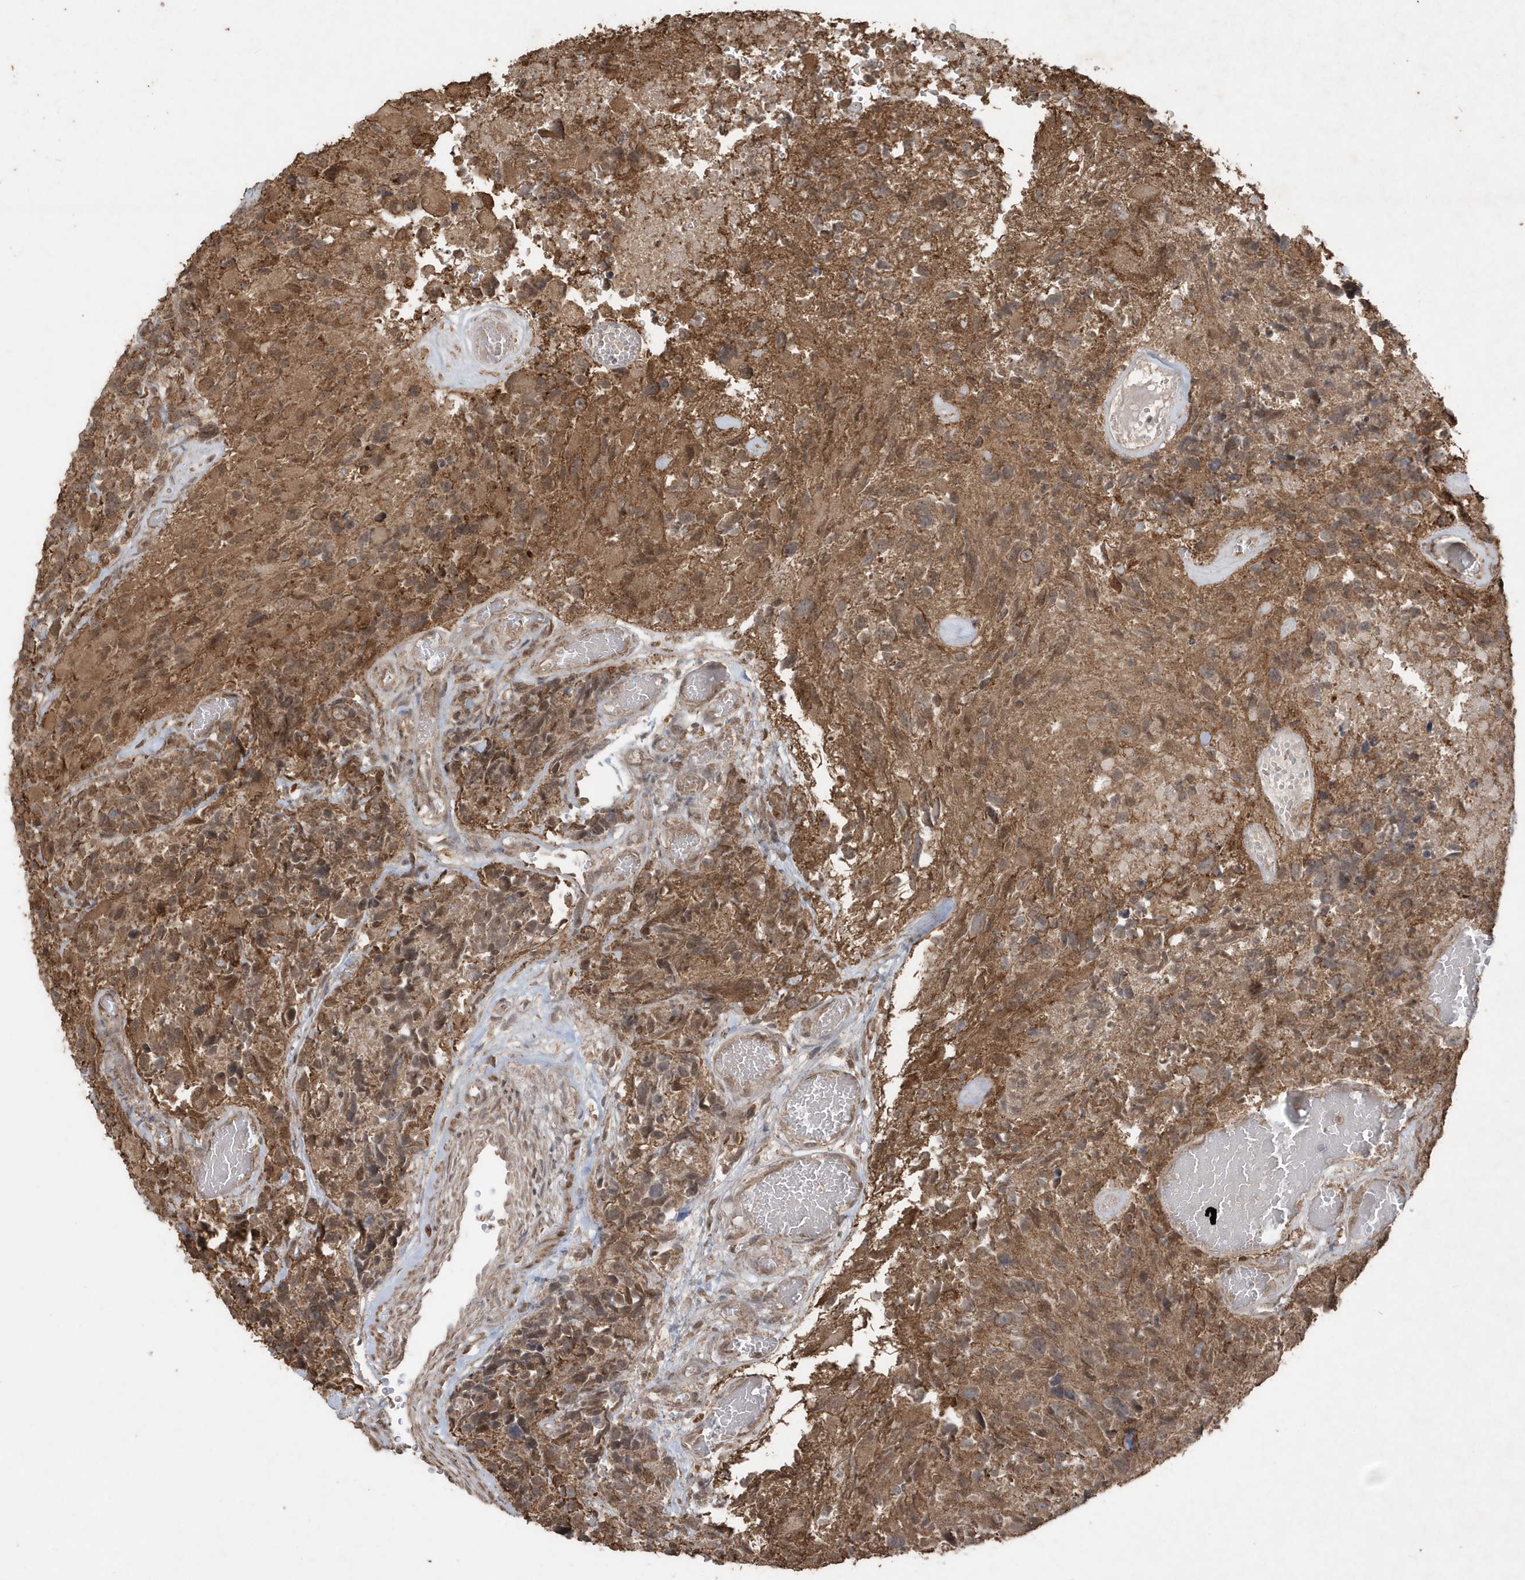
{"staining": {"intensity": "moderate", "quantity": ">75%", "location": "cytoplasmic/membranous,nuclear"}, "tissue": "glioma", "cell_type": "Tumor cells", "image_type": "cancer", "snomed": [{"axis": "morphology", "description": "Glioma, malignant, High grade"}, {"axis": "topography", "description": "Brain"}], "caption": "Malignant glioma (high-grade) stained with a brown dye displays moderate cytoplasmic/membranous and nuclear positive expression in about >75% of tumor cells.", "gene": "PAXBP1", "patient": {"sex": "male", "age": 69}}